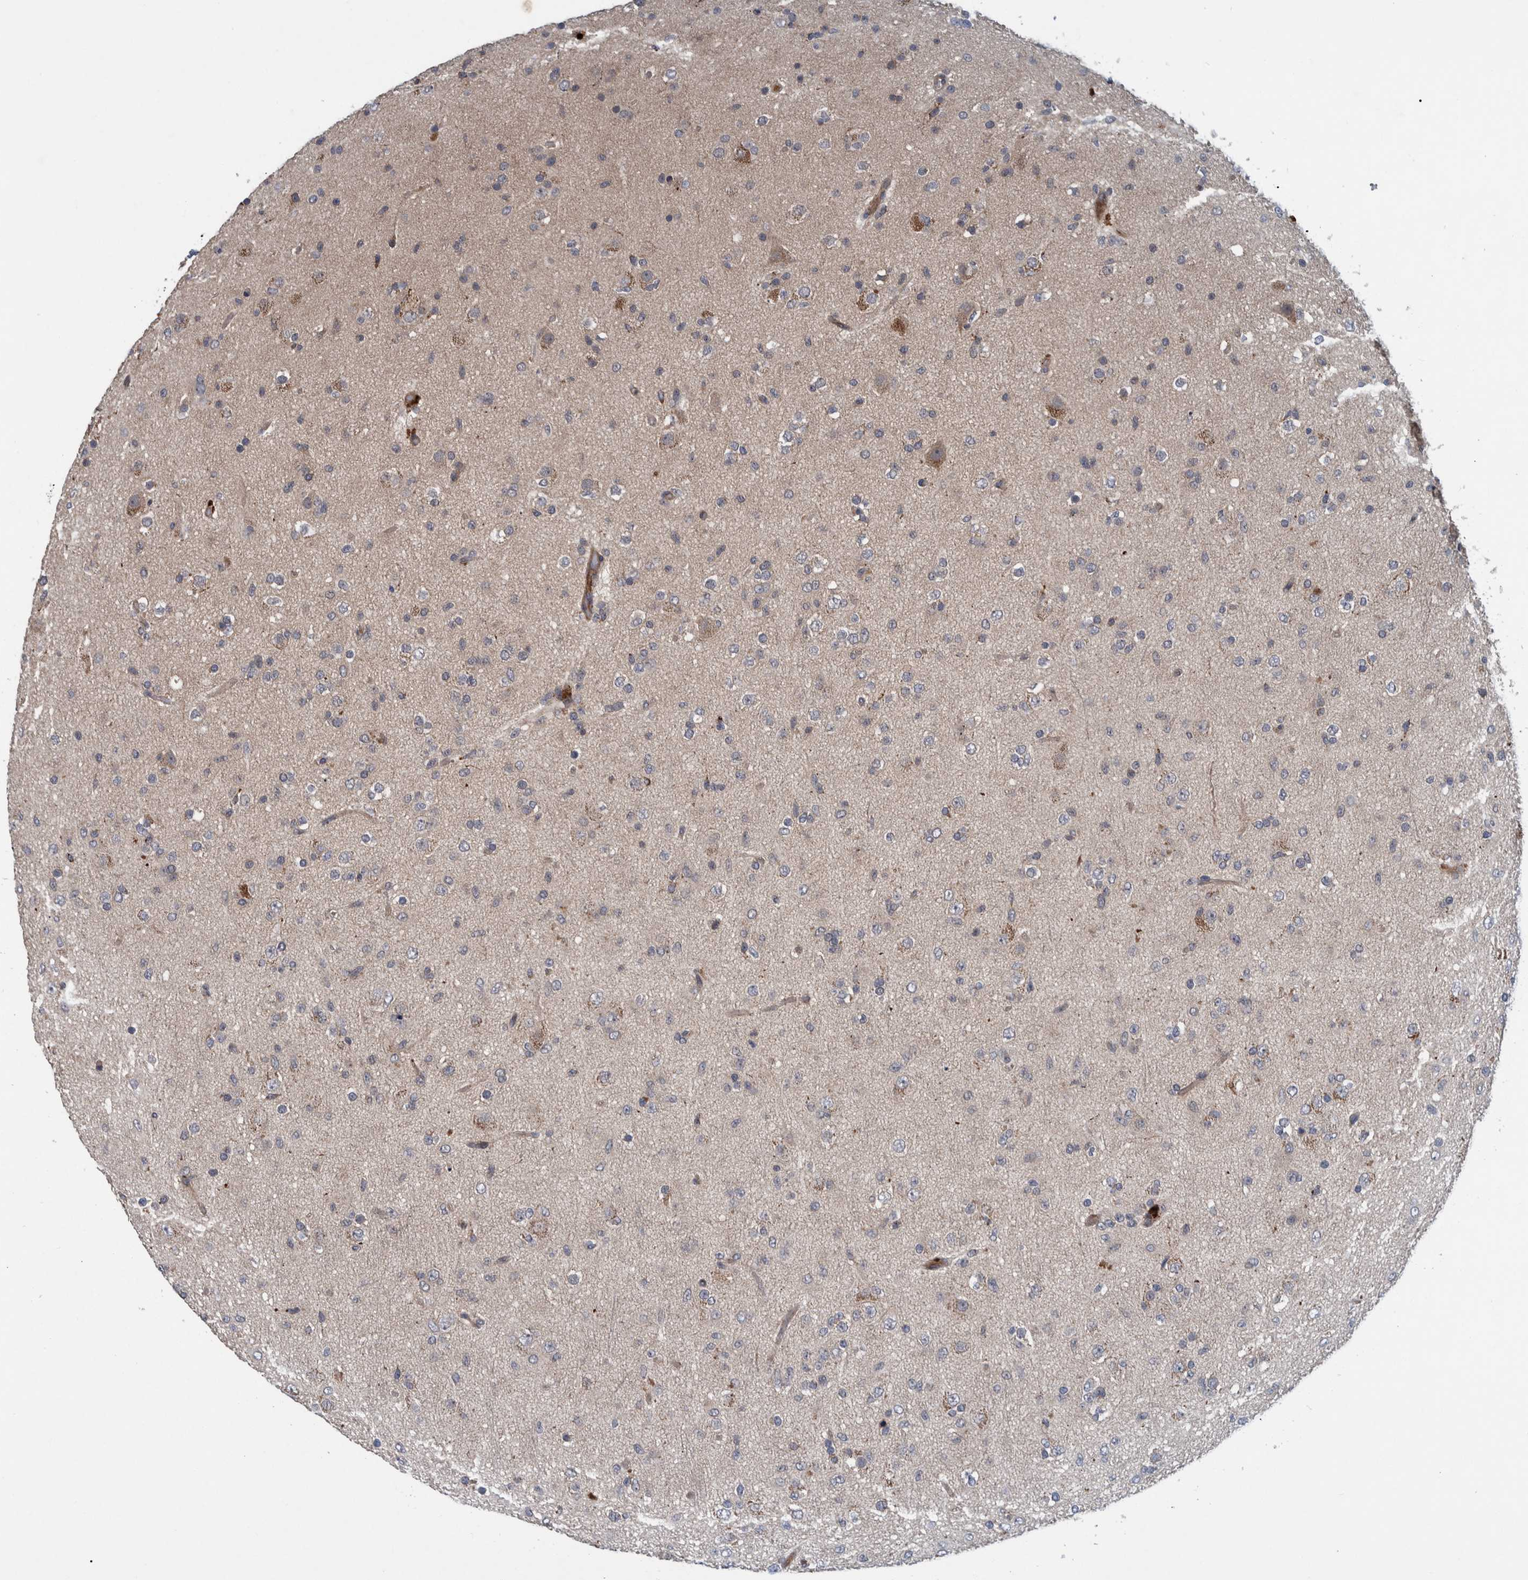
{"staining": {"intensity": "negative", "quantity": "none", "location": "none"}, "tissue": "glioma", "cell_type": "Tumor cells", "image_type": "cancer", "snomed": [{"axis": "morphology", "description": "Glioma, malignant, Low grade"}, {"axis": "topography", "description": "Brain"}], "caption": "This micrograph is of glioma stained with immunohistochemistry to label a protein in brown with the nuclei are counter-stained blue. There is no positivity in tumor cells. (DAB immunohistochemistry (IHC) visualized using brightfield microscopy, high magnification).", "gene": "ITIH3", "patient": {"sex": "male", "age": 65}}